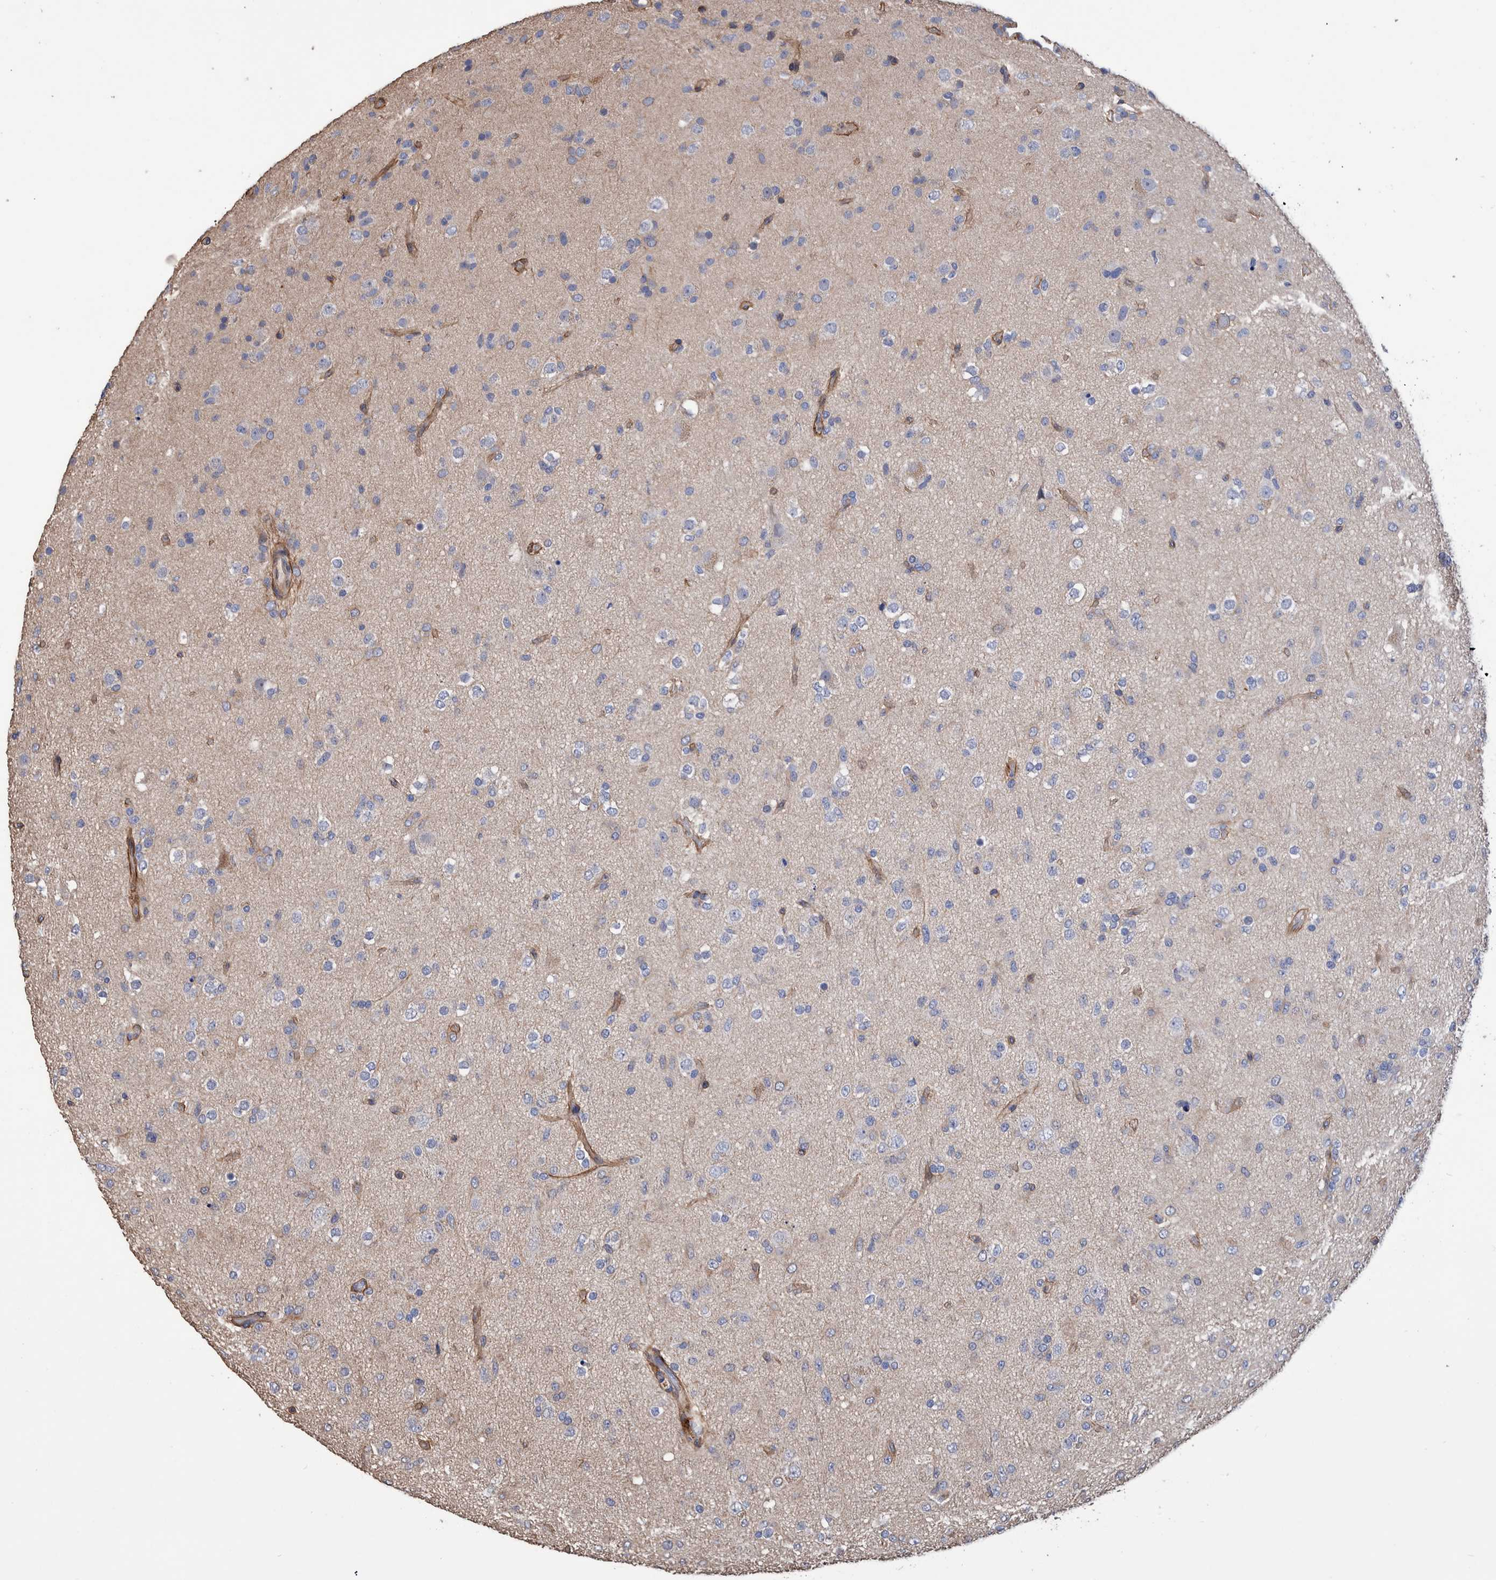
{"staining": {"intensity": "negative", "quantity": "none", "location": "none"}, "tissue": "glioma", "cell_type": "Tumor cells", "image_type": "cancer", "snomed": [{"axis": "morphology", "description": "Glioma, malignant, Low grade"}, {"axis": "topography", "description": "Brain"}], "caption": "Immunohistochemistry micrograph of malignant low-grade glioma stained for a protein (brown), which reveals no staining in tumor cells.", "gene": "SLC45A4", "patient": {"sex": "male", "age": 65}}